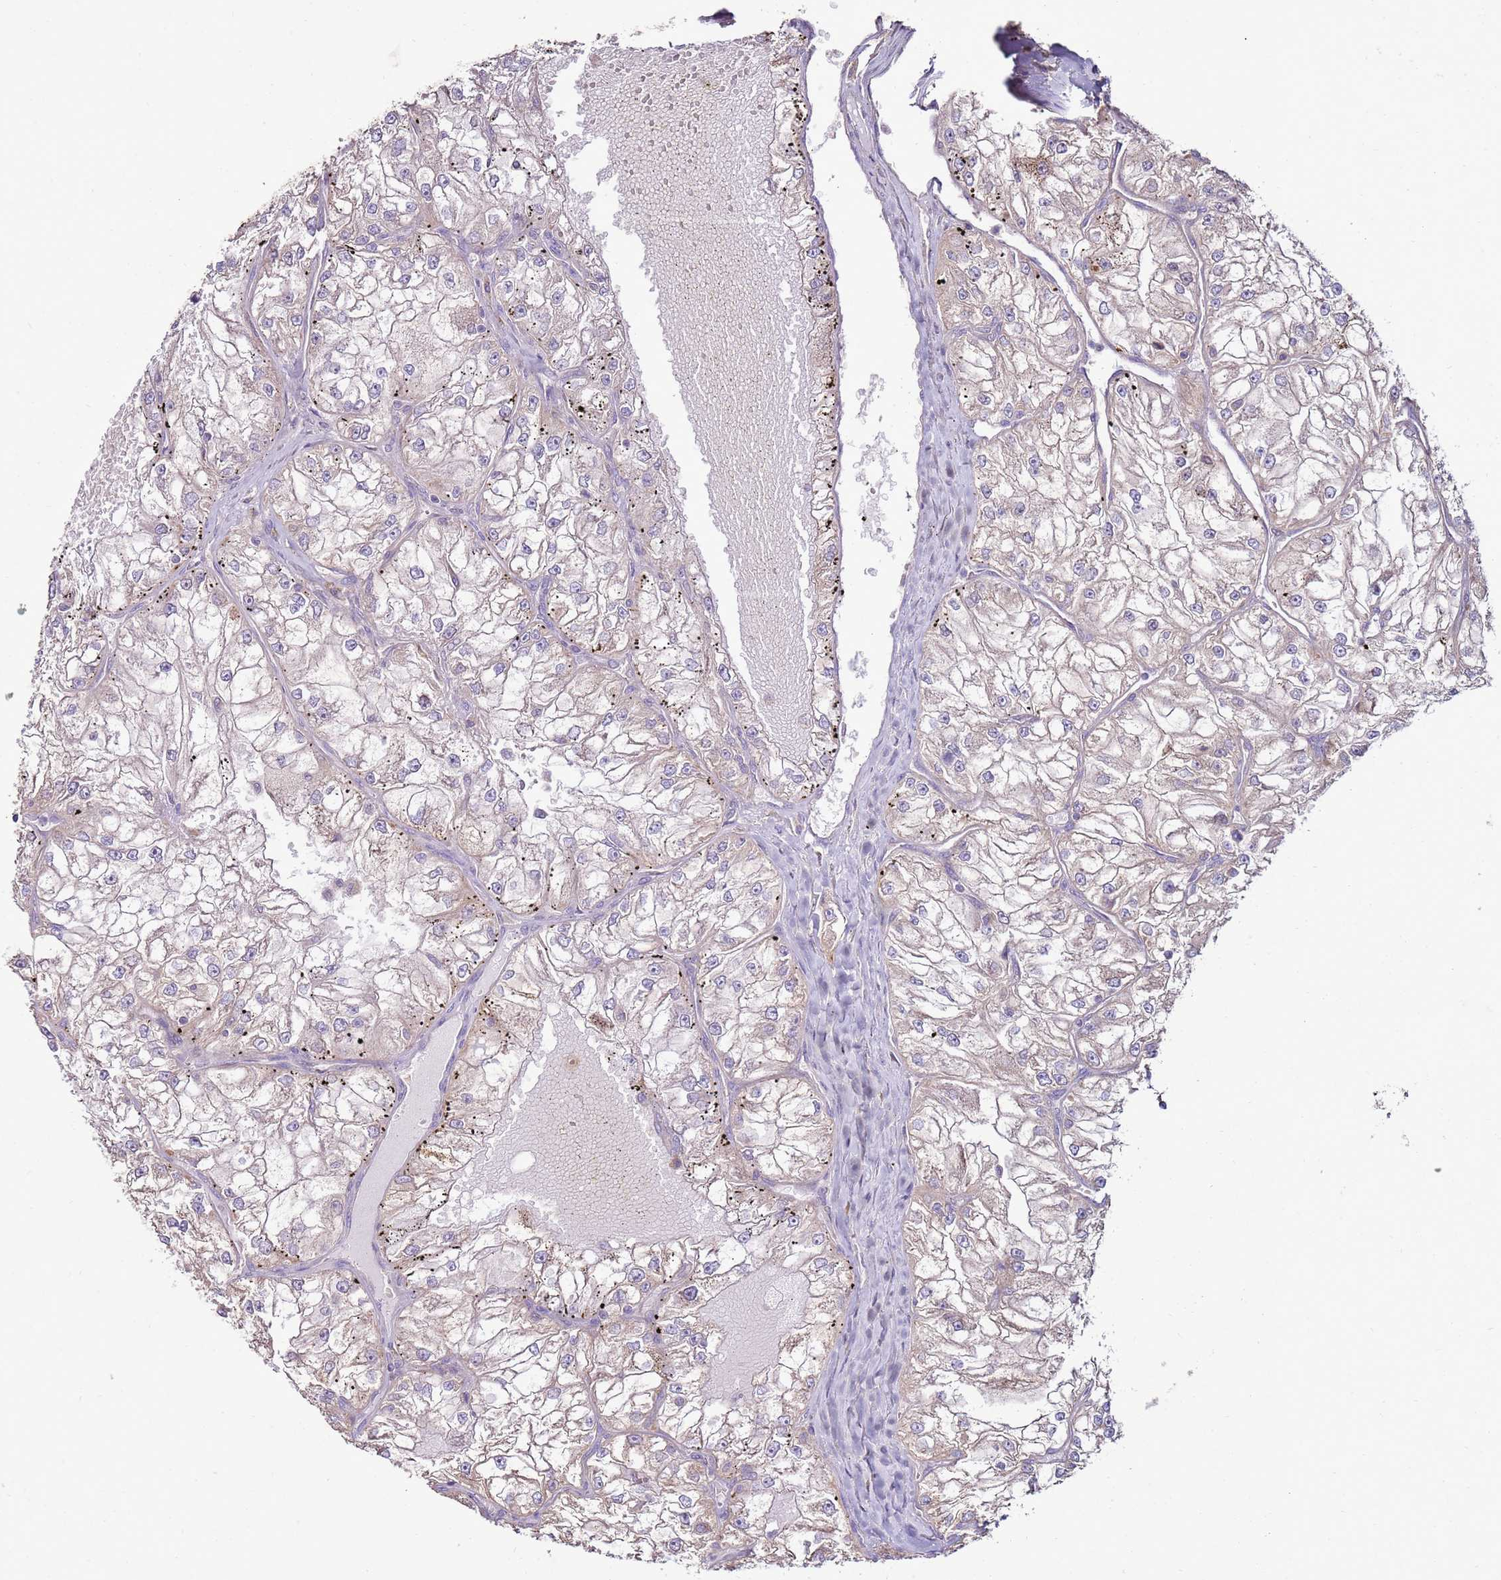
{"staining": {"intensity": "weak", "quantity": "<25%", "location": "cytoplasmic/membranous"}, "tissue": "renal cancer", "cell_type": "Tumor cells", "image_type": "cancer", "snomed": [{"axis": "morphology", "description": "Adenocarcinoma, NOS"}, {"axis": "topography", "description": "Kidney"}], "caption": "This image is of renal cancer stained with immunohistochemistry (IHC) to label a protein in brown with the nuclei are counter-stained blue. There is no staining in tumor cells.", "gene": "TRAPPC4", "patient": {"sex": "female", "age": 72}}